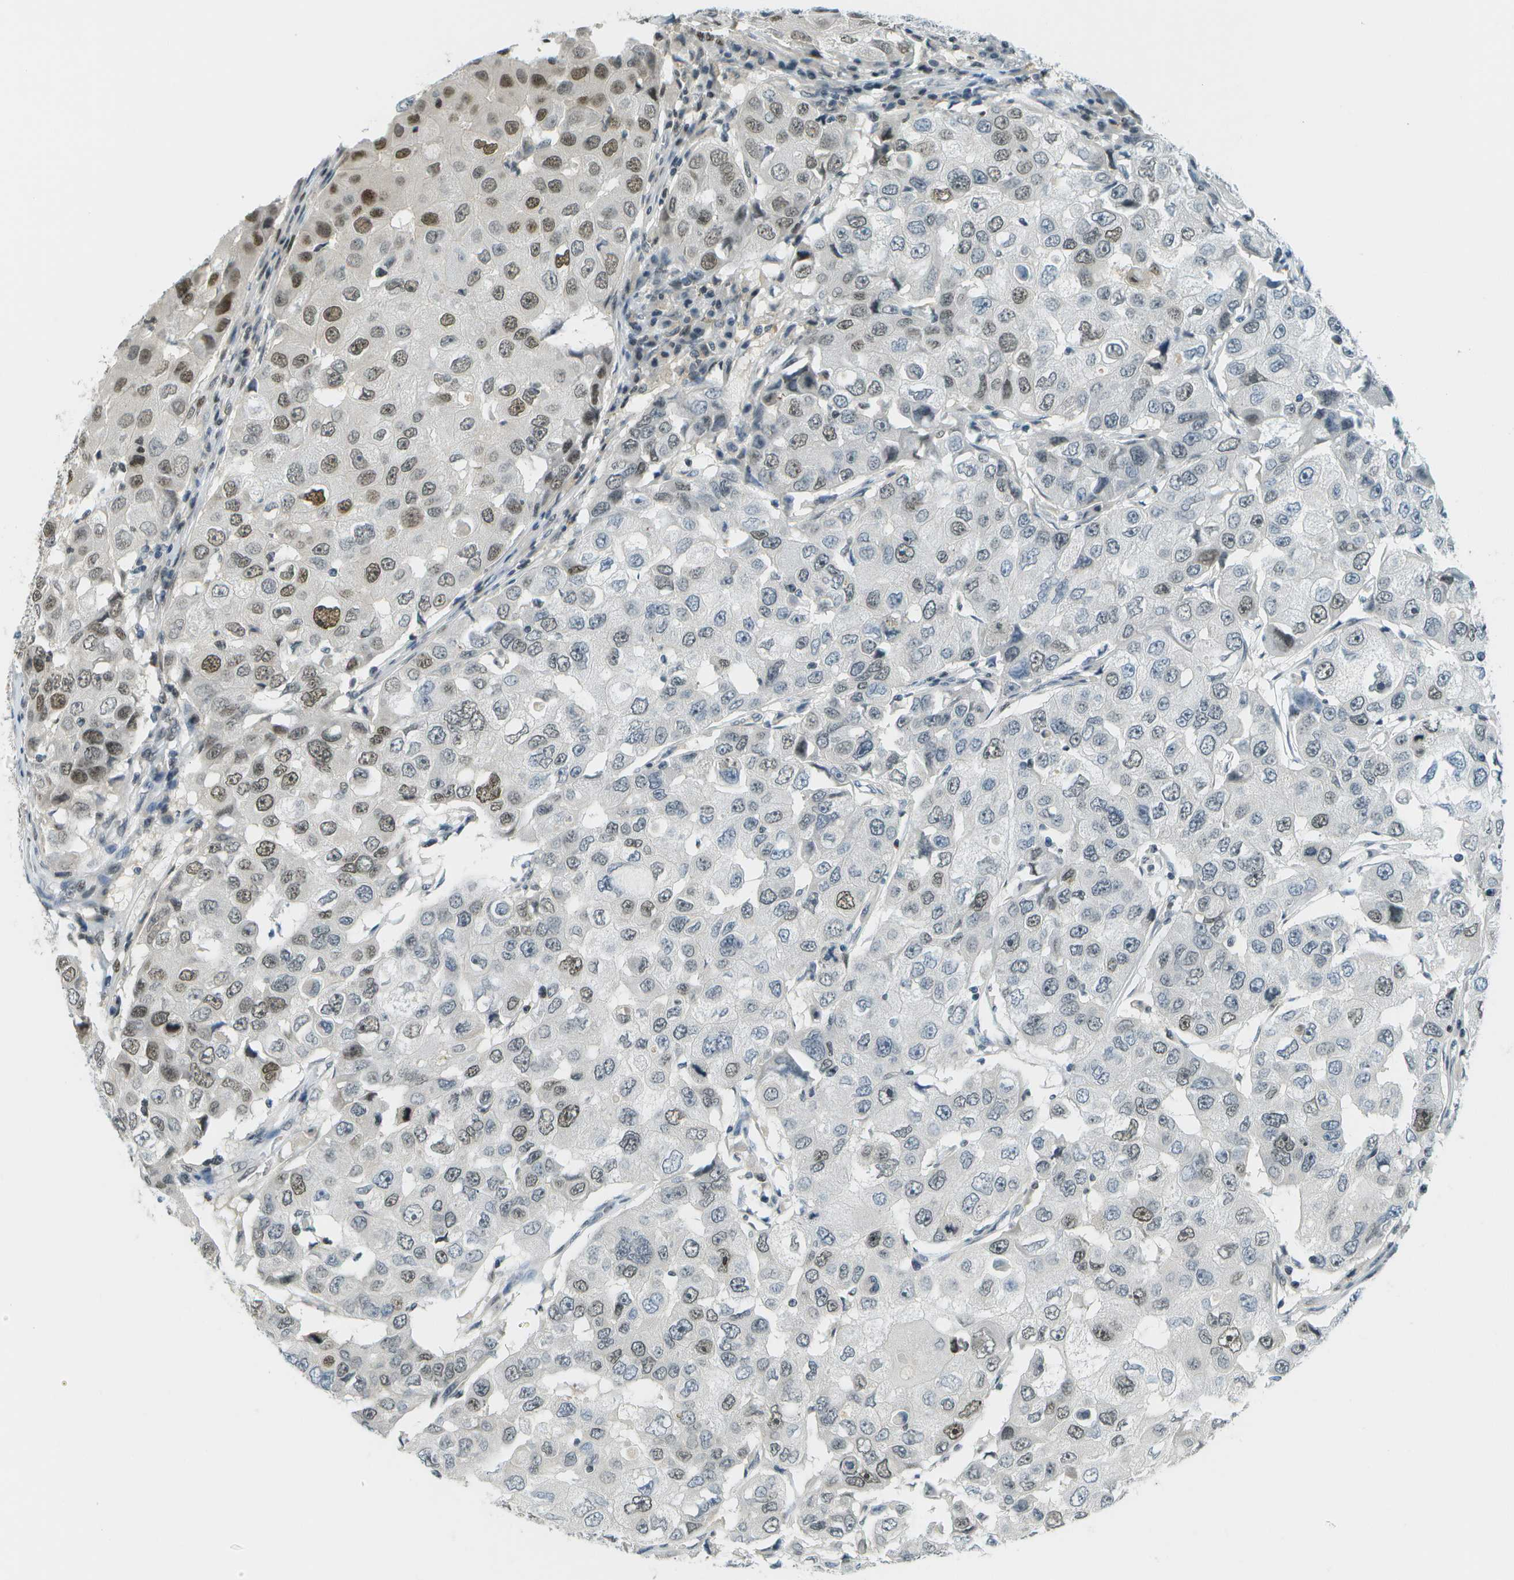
{"staining": {"intensity": "moderate", "quantity": "<25%", "location": "nuclear"}, "tissue": "breast cancer", "cell_type": "Tumor cells", "image_type": "cancer", "snomed": [{"axis": "morphology", "description": "Duct carcinoma"}, {"axis": "topography", "description": "Breast"}], "caption": "Immunohistochemistry (IHC) of breast invasive ductal carcinoma displays low levels of moderate nuclear staining in about <25% of tumor cells.", "gene": "CBX5", "patient": {"sex": "female", "age": 27}}